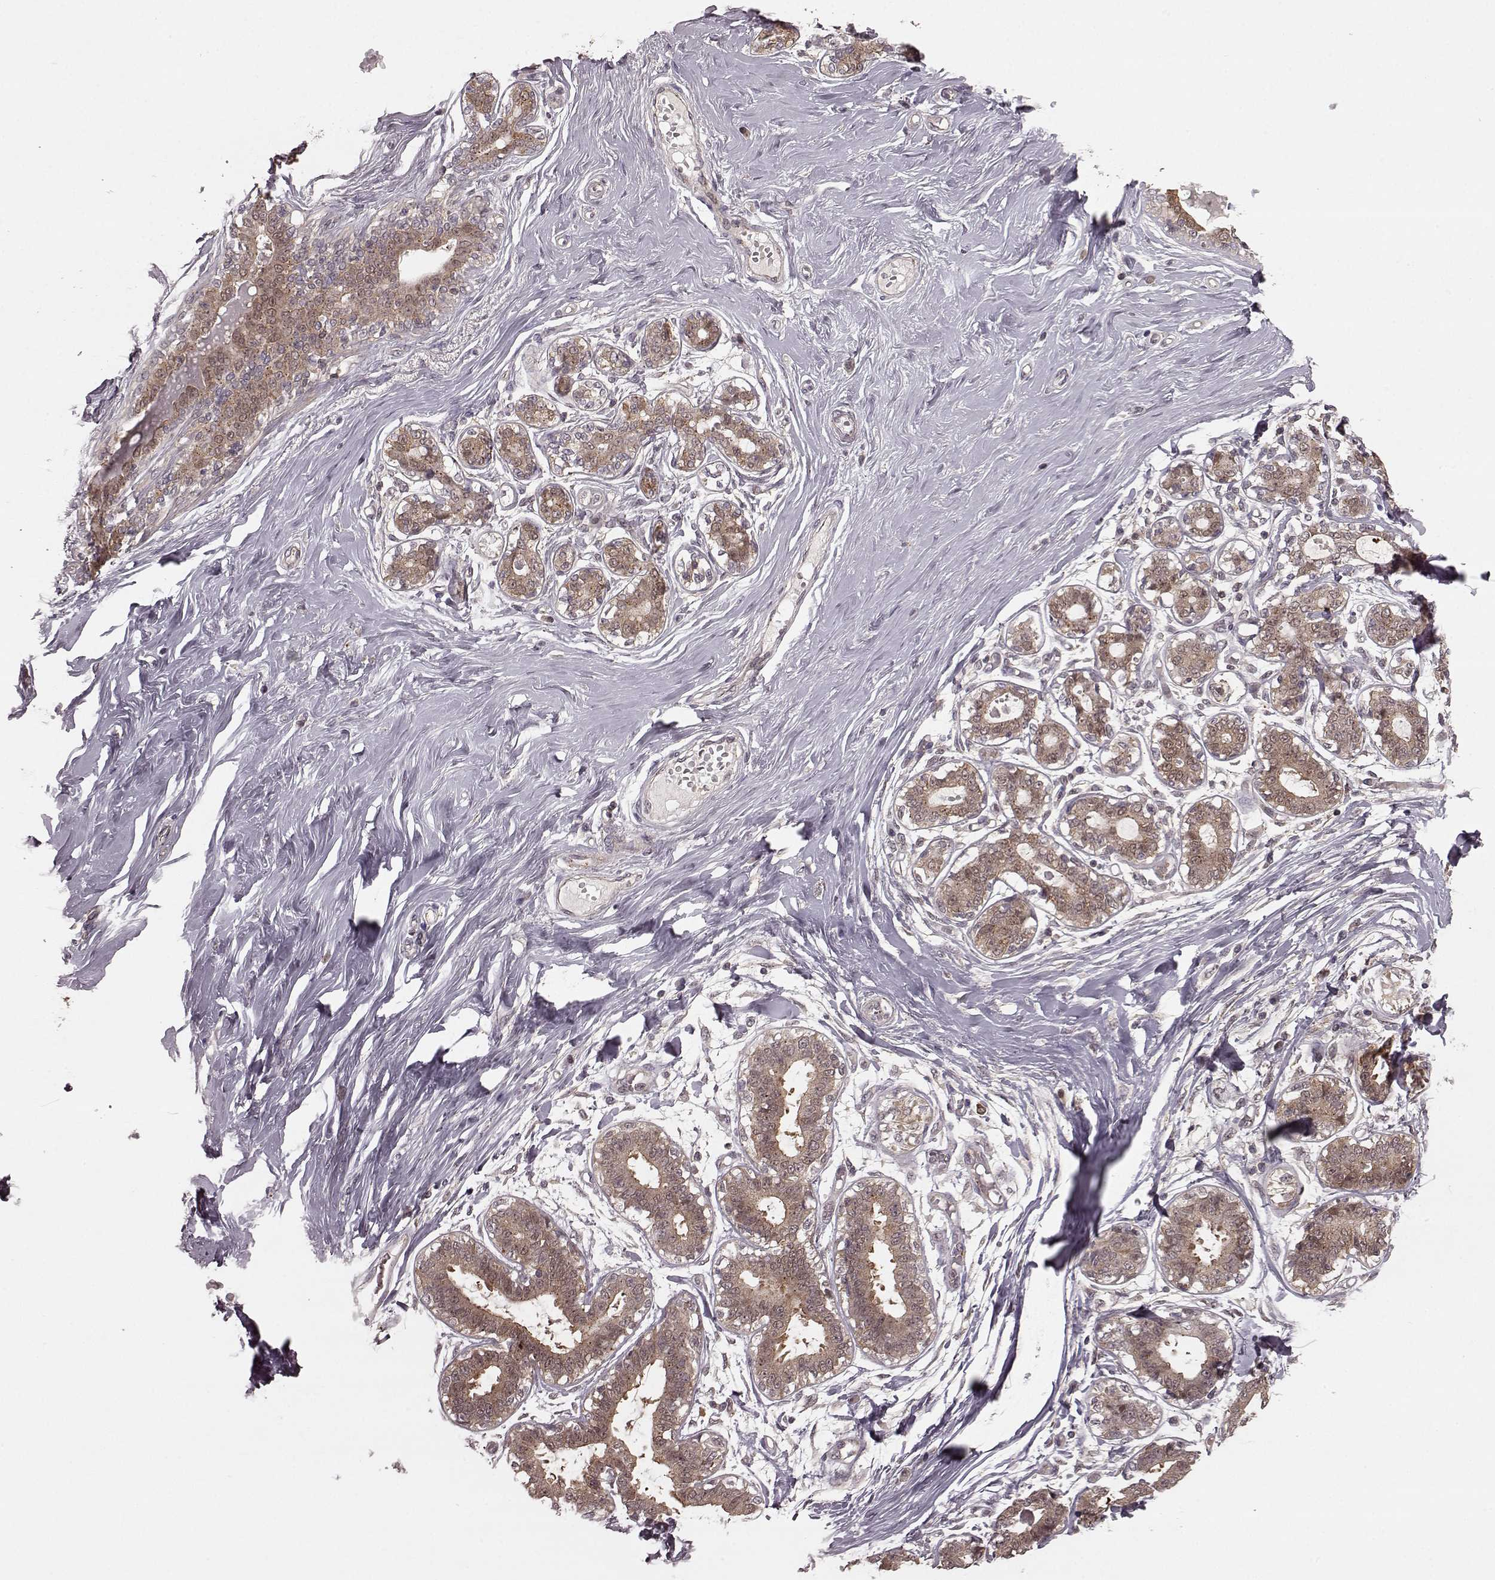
{"staining": {"intensity": "negative", "quantity": "none", "location": "none"}, "tissue": "breast", "cell_type": "Adipocytes", "image_type": "normal", "snomed": [{"axis": "morphology", "description": "Normal tissue, NOS"}, {"axis": "topography", "description": "Skin"}, {"axis": "topography", "description": "Breast"}], "caption": "This is an immunohistochemistry photomicrograph of benign breast. There is no expression in adipocytes.", "gene": "GSS", "patient": {"sex": "female", "age": 43}}